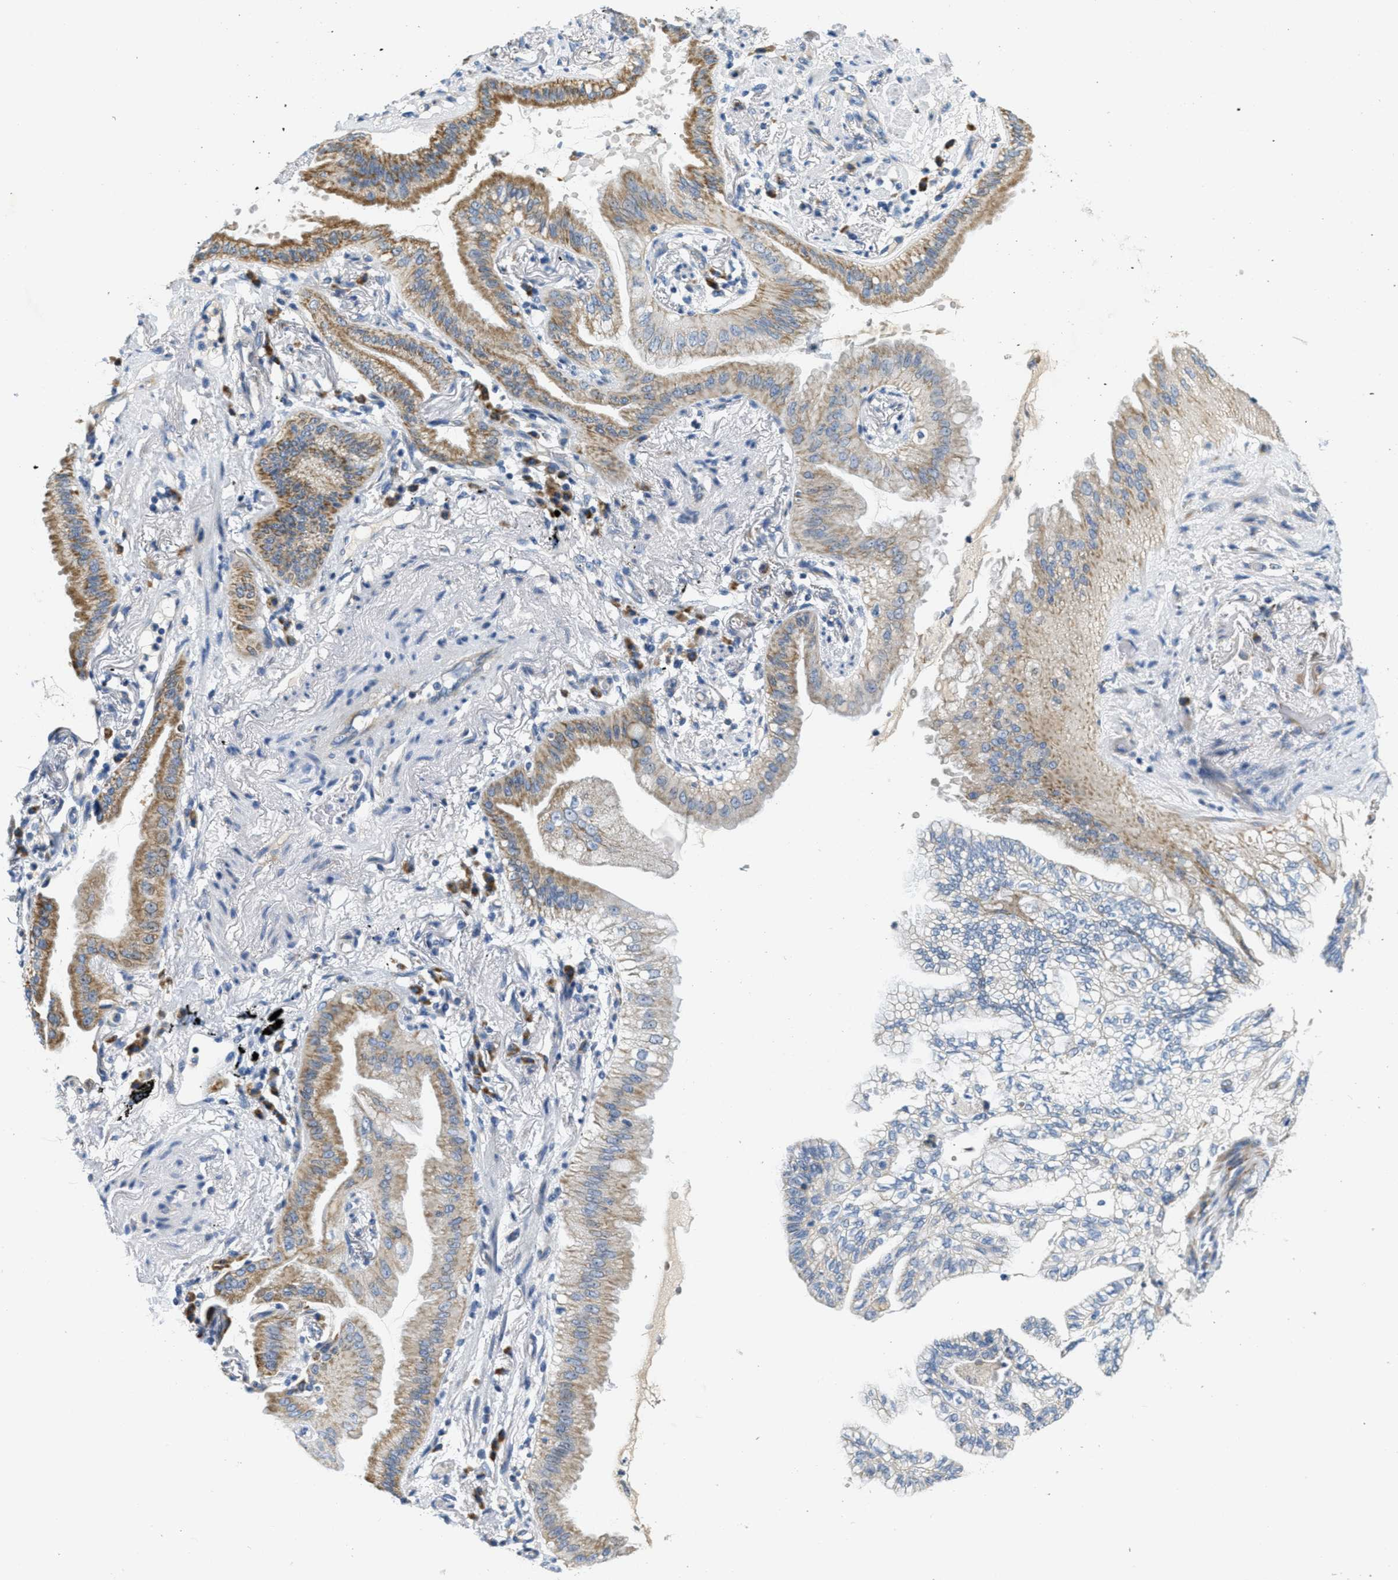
{"staining": {"intensity": "moderate", "quantity": ">75%", "location": "cytoplasmic/membranous"}, "tissue": "lung cancer", "cell_type": "Tumor cells", "image_type": "cancer", "snomed": [{"axis": "morphology", "description": "Normal tissue, NOS"}, {"axis": "morphology", "description": "Adenocarcinoma, NOS"}, {"axis": "topography", "description": "Bronchus"}, {"axis": "topography", "description": "Lung"}], "caption": "This is an image of immunohistochemistry staining of adenocarcinoma (lung), which shows moderate staining in the cytoplasmic/membranous of tumor cells.", "gene": "CA4", "patient": {"sex": "female", "age": 70}}